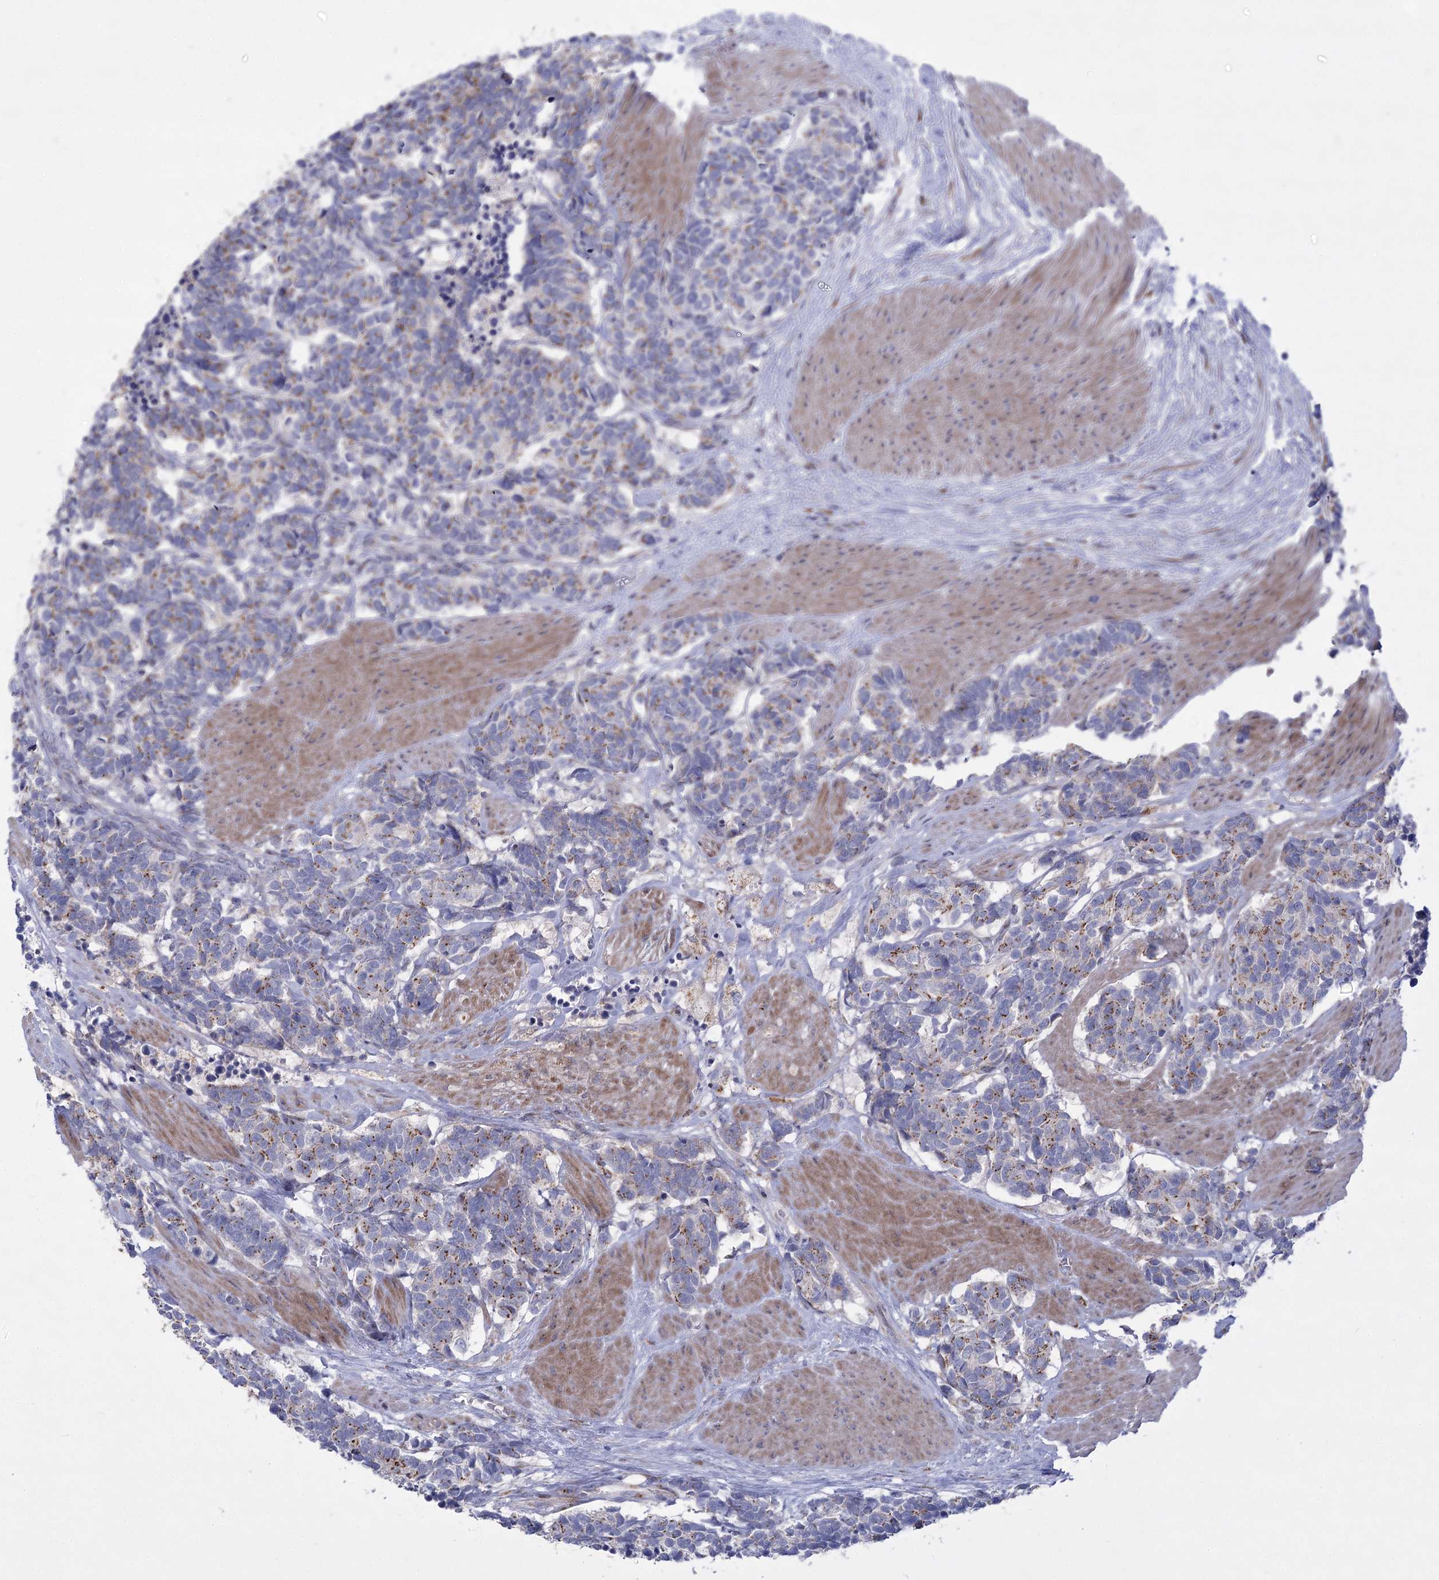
{"staining": {"intensity": "moderate", "quantity": "<25%", "location": "cytoplasmic/membranous"}, "tissue": "carcinoid", "cell_type": "Tumor cells", "image_type": "cancer", "snomed": [{"axis": "morphology", "description": "Carcinoma, NOS"}, {"axis": "morphology", "description": "Carcinoid, malignant, NOS"}, {"axis": "topography", "description": "Urinary bladder"}], "caption": "A photomicrograph of carcinoid (malignant) stained for a protein displays moderate cytoplasmic/membranous brown staining in tumor cells. (Brightfield microscopy of DAB IHC at high magnification).", "gene": "NME7", "patient": {"sex": "male", "age": 57}}